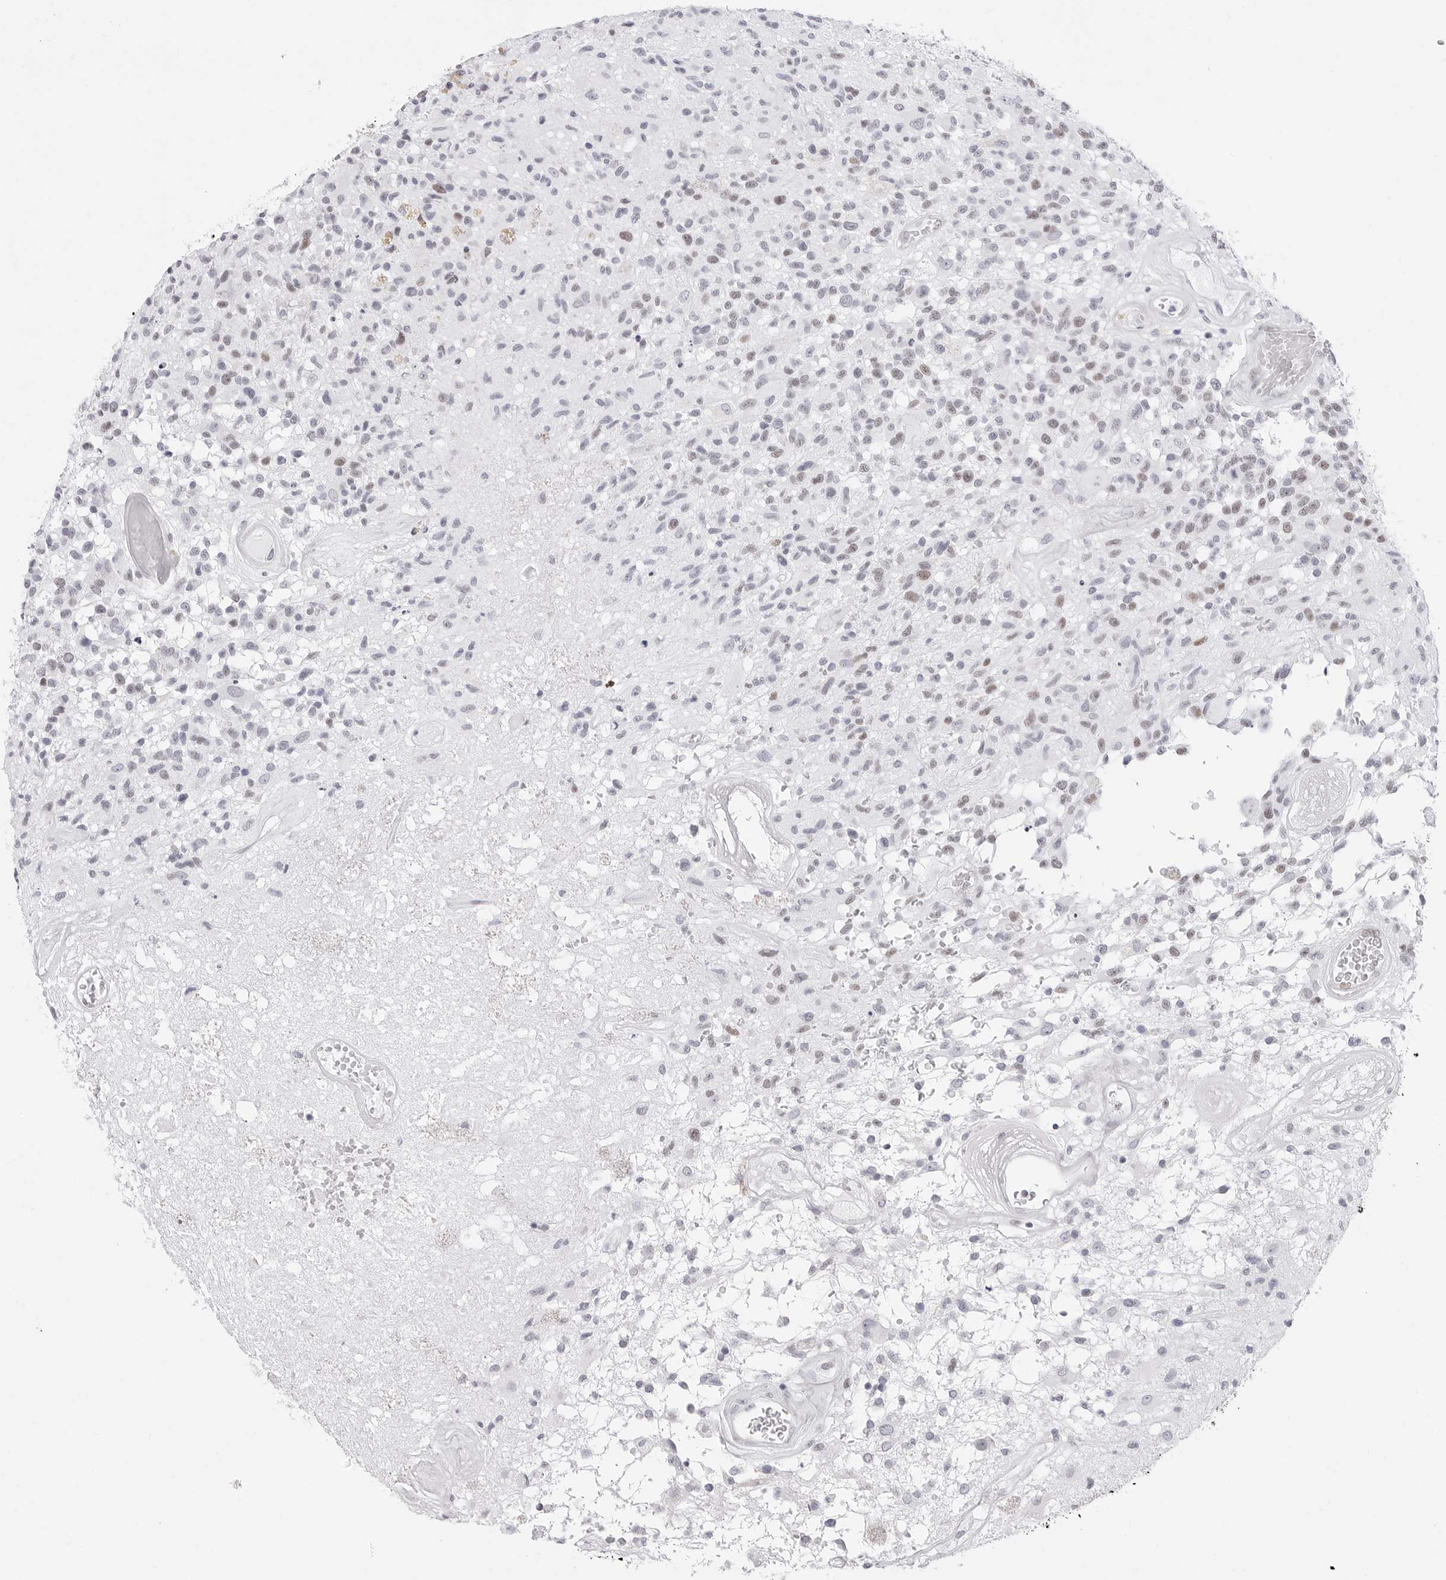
{"staining": {"intensity": "weak", "quantity": "25%-75%", "location": "nuclear"}, "tissue": "glioma", "cell_type": "Tumor cells", "image_type": "cancer", "snomed": [{"axis": "morphology", "description": "Glioma, malignant, High grade"}, {"axis": "morphology", "description": "Glioblastoma, NOS"}, {"axis": "topography", "description": "Brain"}], "caption": "Immunohistochemistry (IHC) of human malignant high-grade glioma displays low levels of weak nuclear expression in approximately 25%-75% of tumor cells.", "gene": "NASP", "patient": {"sex": "male", "age": 60}}